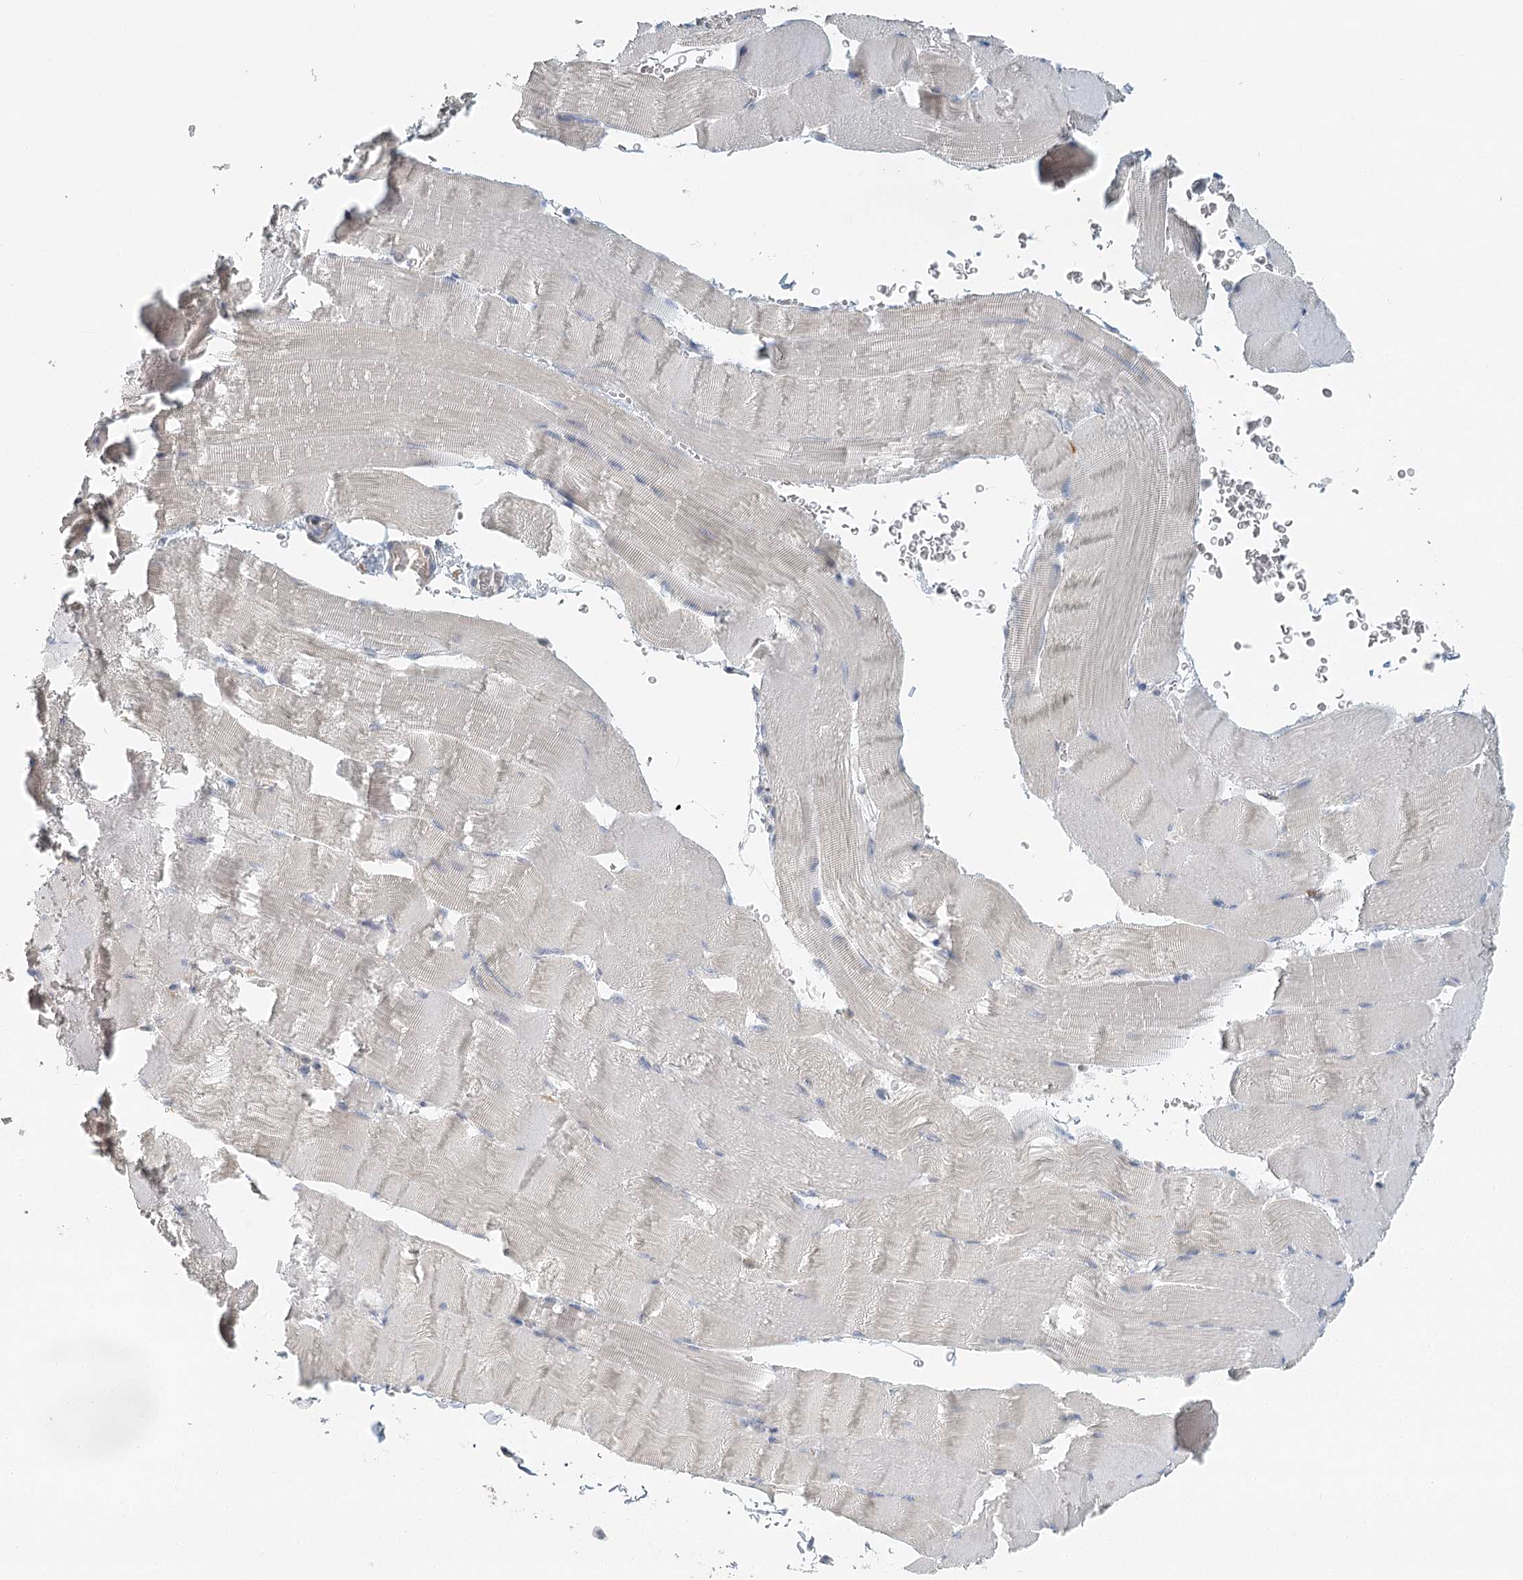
{"staining": {"intensity": "negative", "quantity": "none", "location": "none"}, "tissue": "skeletal muscle", "cell_type": "Myocytes", "image_type": "normal", "snomed": [{"axis": "morphology", "description": "Normal tissue, NOS"}, {"axis": "topography", "description": "Skeletal muscle"}], "caption": "Immunohistochemistry (IHC) of benign skeletal muscle reveals no staining in myocytes.", "gene": "VSIG1", "patient": {"sex": "male", "age": 62}}